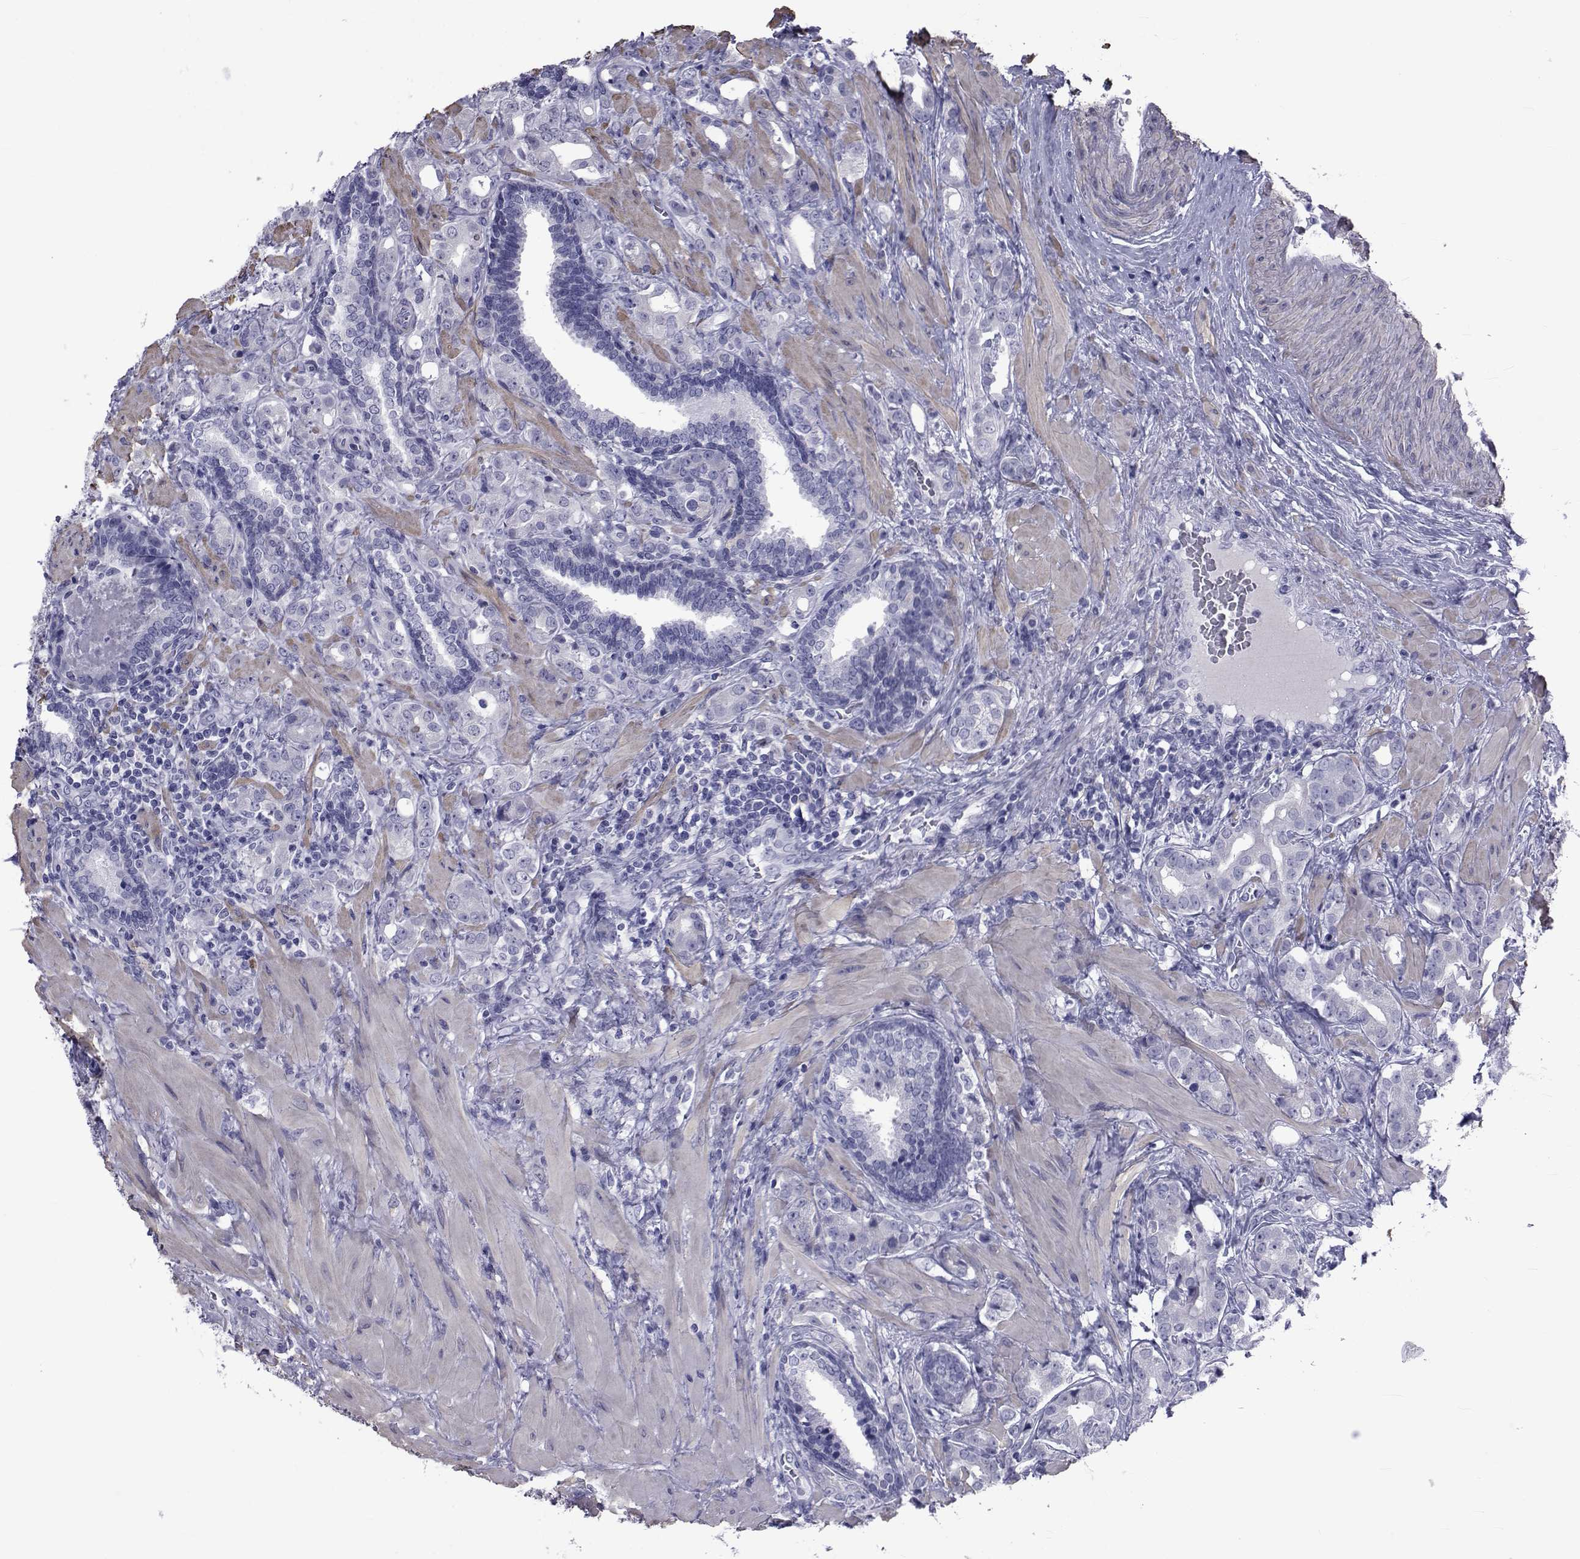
{"staining": {"intensity": "negative", "quantity": "none", "location": "none"}, "tissue": "prostate cancer", "cell_type": "Tumor cells", "image_type": "cancer", "snomed": [{"axis": "morphology", "description": "Adenocarcinoma, NOS"}, {"axis": "topography", "description": "Prostate"}], "caption": "IHC micrograph of neoplastic tissue: human prostate adenocarcinoma stained with DAB (3,3'-diaminobenzidine) displays no significant protein staining in tumor cells.", "gene": "GKAP1", "patient": {"sex": "male", "age": 57}}